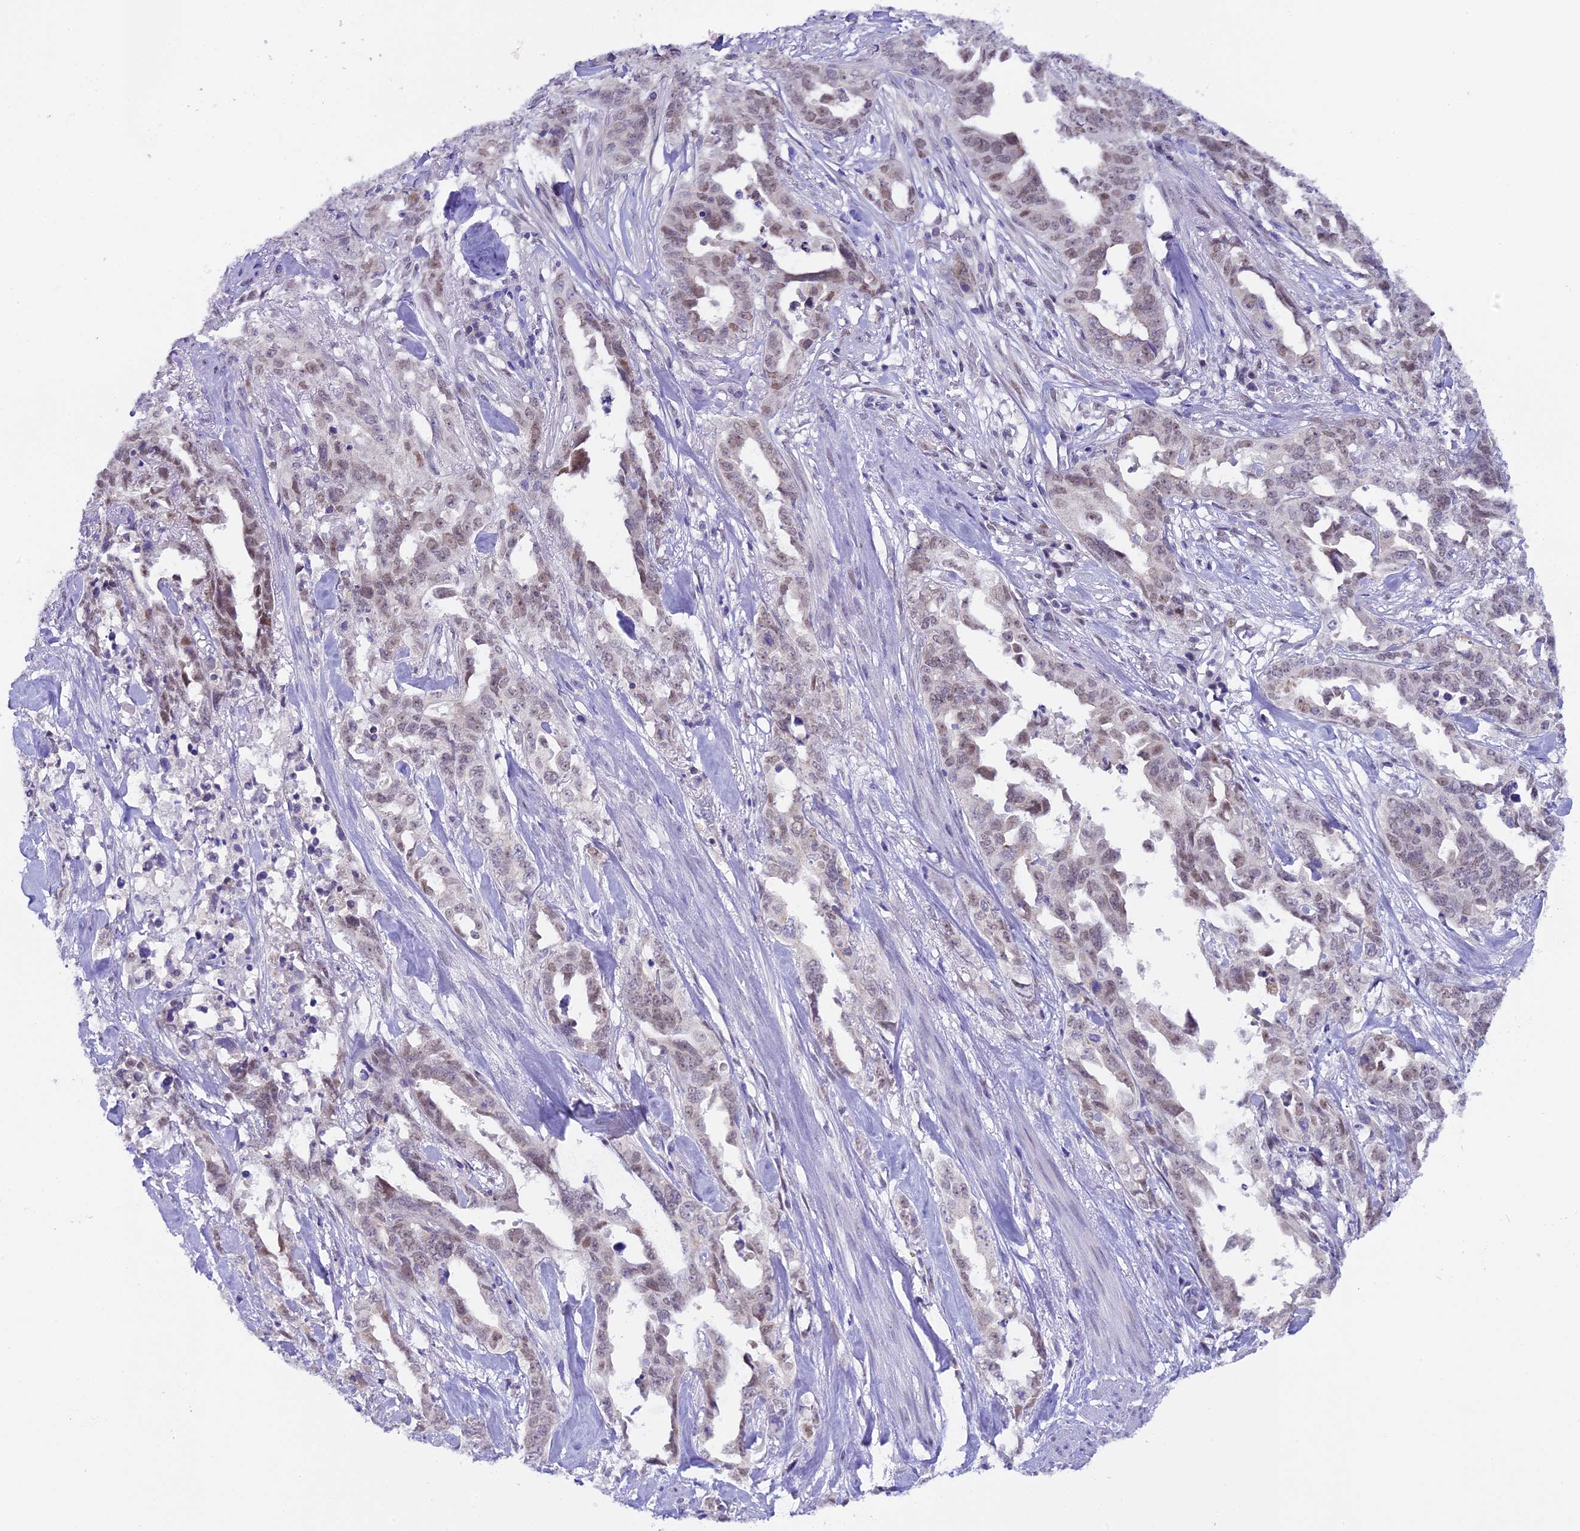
{"staining": {"intensity": "weak", "quantity": "25%-75%", "location": "nuclear"}, "tissue": "endometrial cancer", "cell_type": "Tumor cells", "image_type": "cancer", "snomed": [{"axis": "morphology", "description": "Adenocarcinoma, NOS"}, {"axis": "topography", "description": "Endometrium"}], "caption": "This histopathology image demonstrates immunohistochemistry staining of human endometrial adenocarcinoma, with low weak nuclear staining in about 25%-75% of tumor cells.", "gene": "OSGEP", "patient": {"sex": "female", "age": 65}}